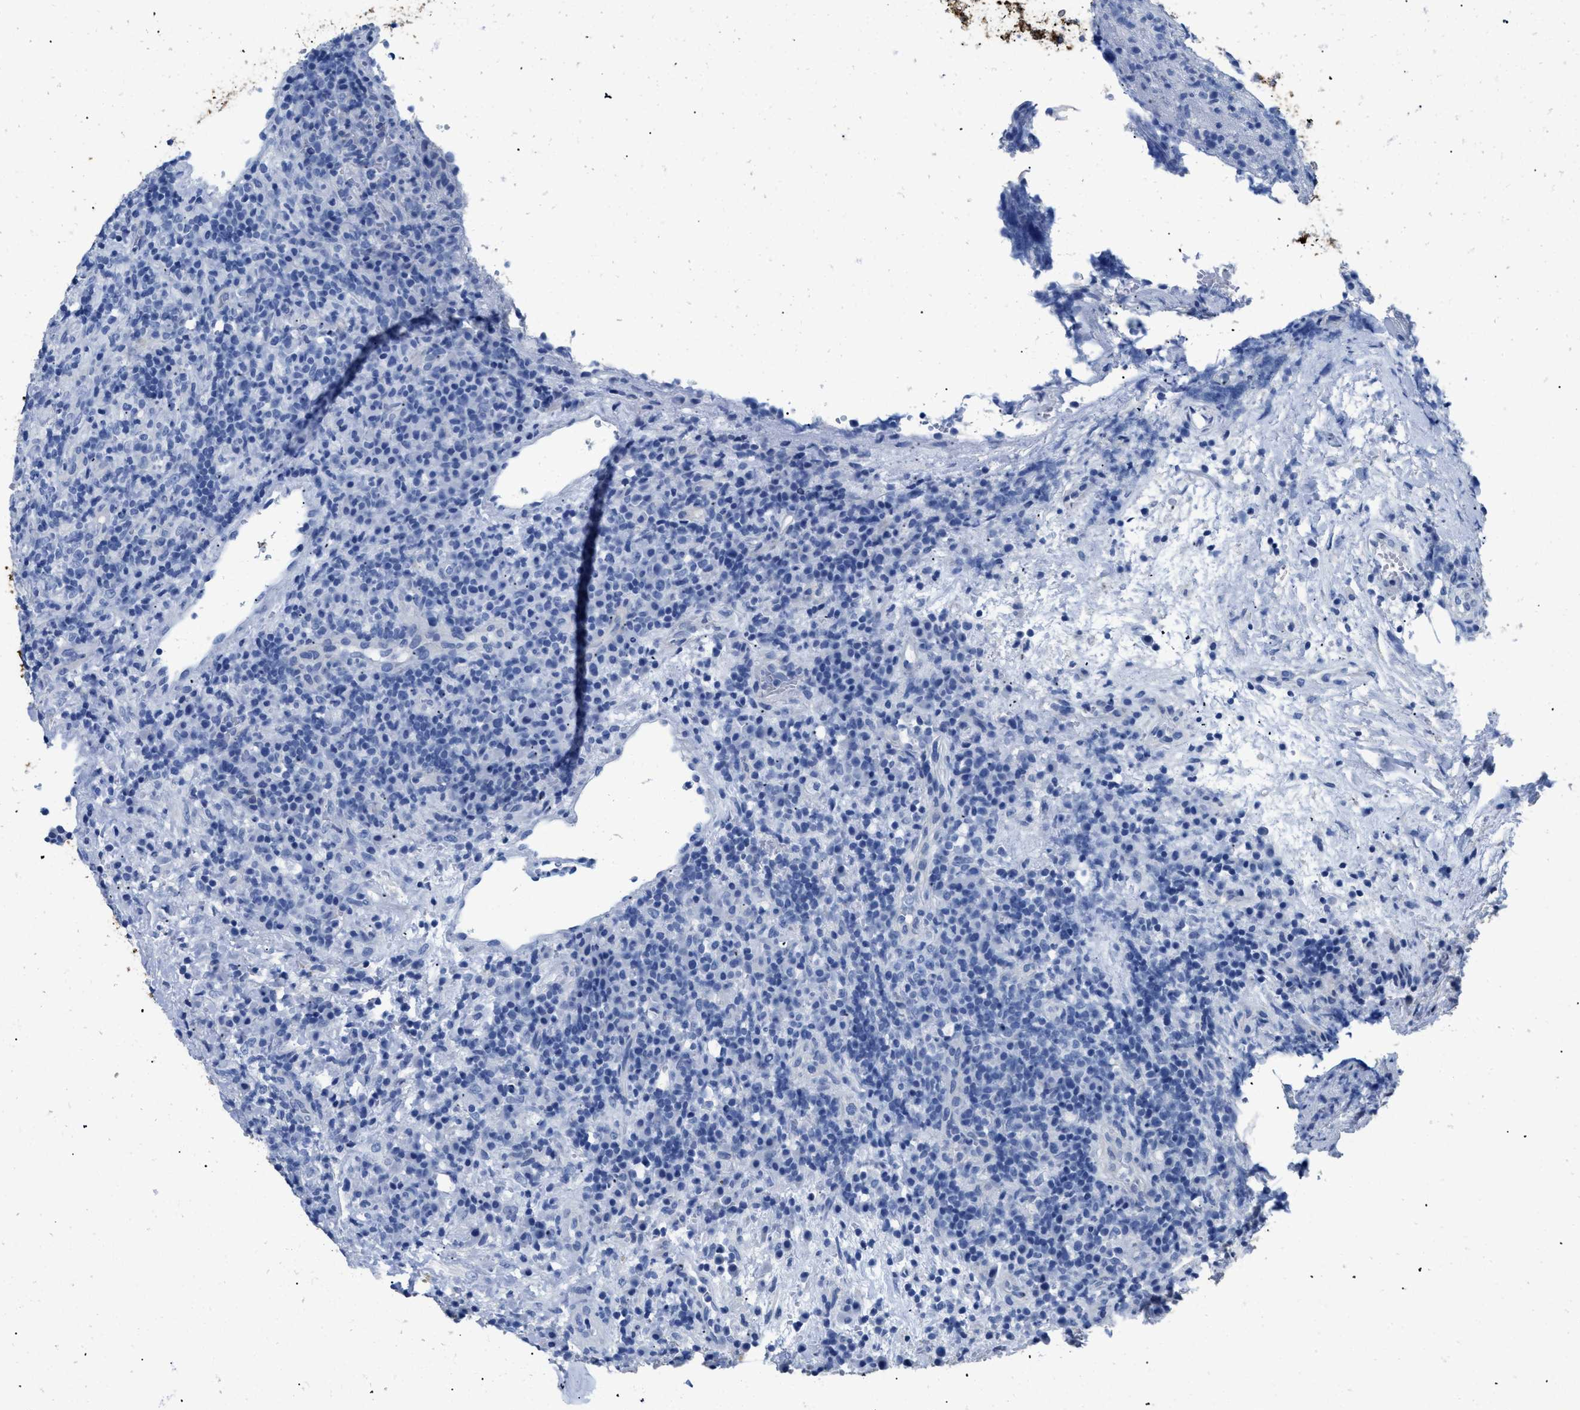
{"staining": {"intensity": "negative", "quantity": "none", "location": "none"}, "tissue": "lymphoma", "cell_type": "Tumor cells", "image_type": "cancer", "snomed": [{"axis": "morphology", "description": "Malignant lymphoma, non-Hodgkin's type, High grade"}, {"axis": "topography", "description": "Lymph node"}], "caption": "Immunohistochemical staining of malignant lymphoma, non-Hodgkin's type (high-grade) displays no significant positivity in tumor cells. Nuclei are stained in blue.", "gene": "DLC1", "patient": {"sex": "female", "age": 76}}